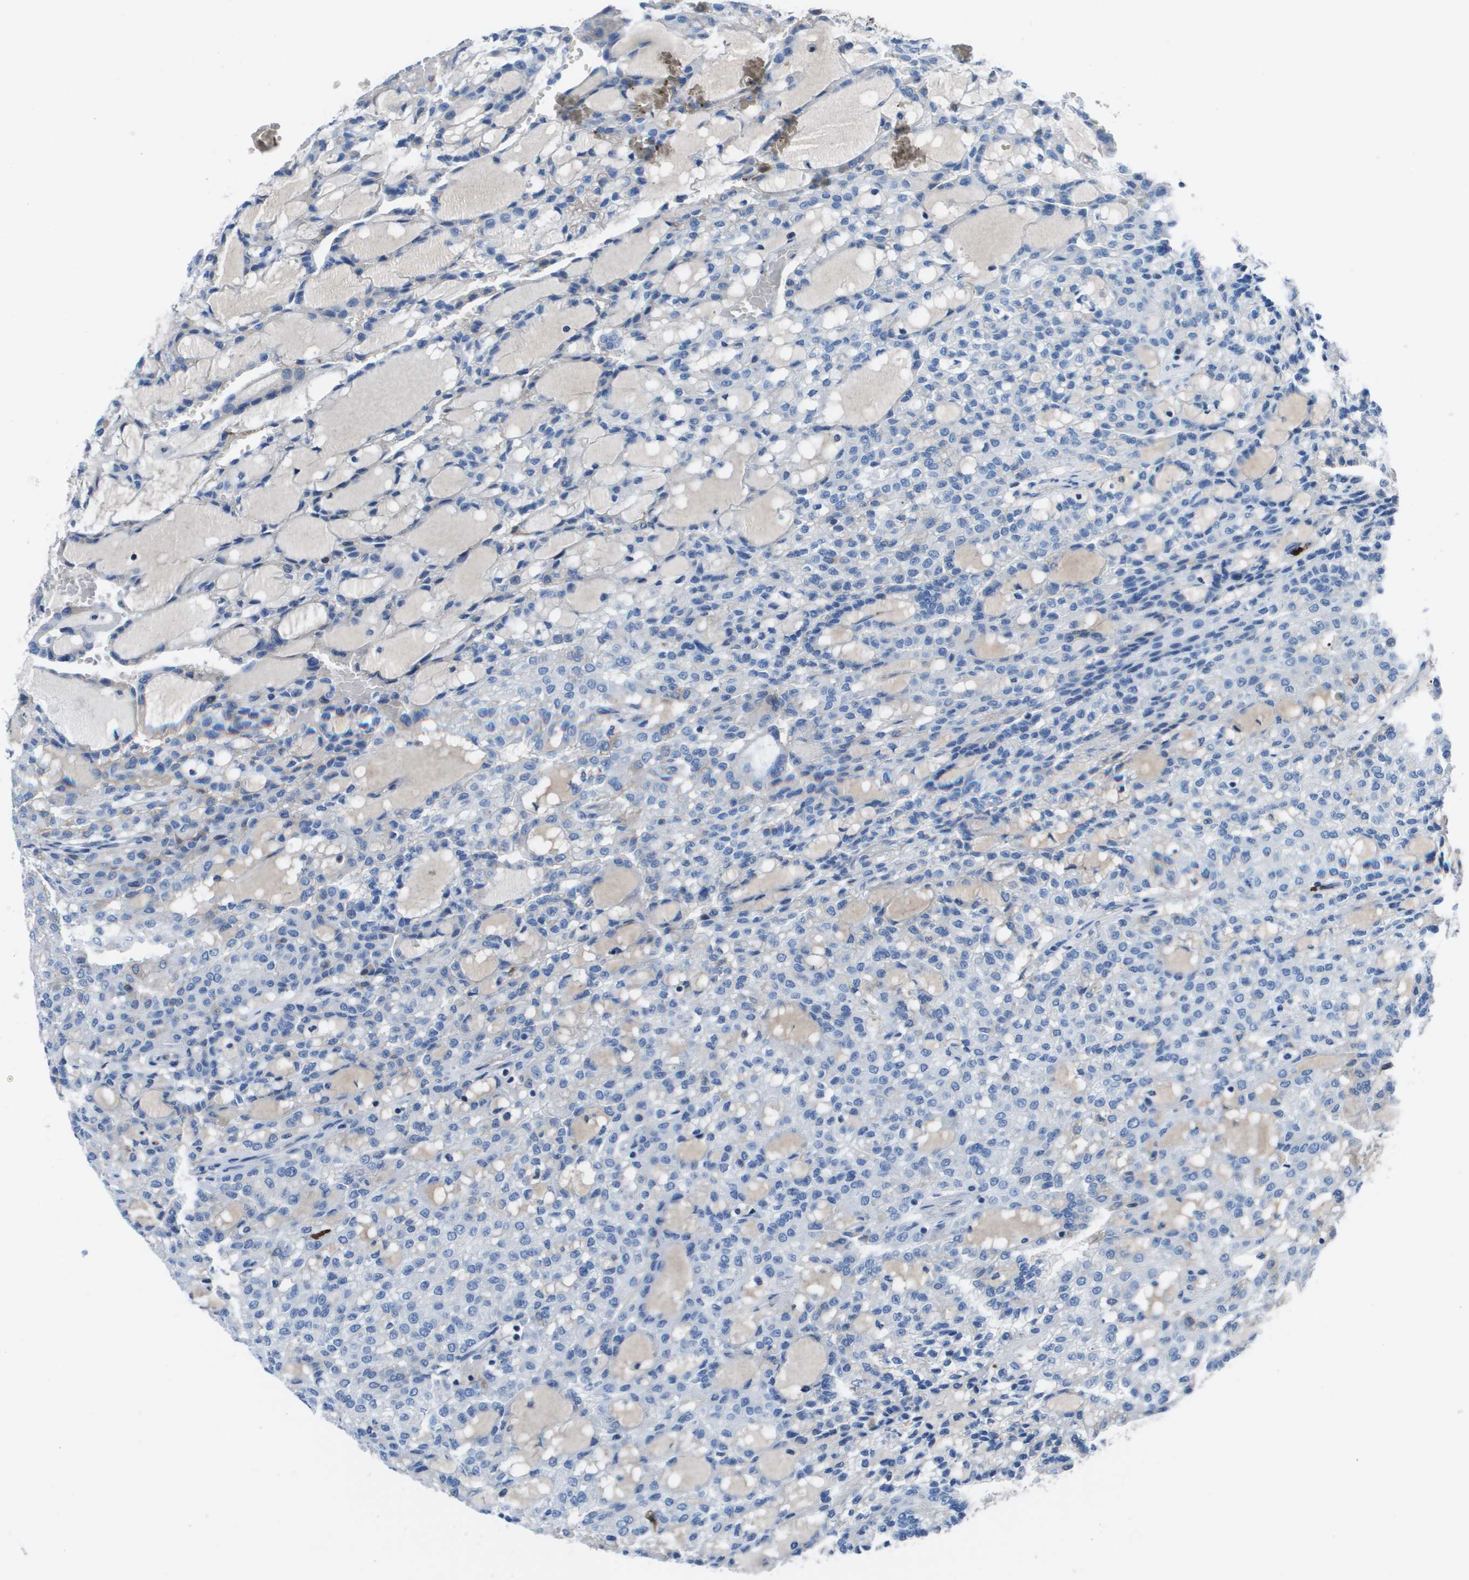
{"staining": {"intensity": "negative", "quantity": "none", "location": "none"}, "tissue": "renal cancer", "cell_type": "Tumor cells", "image_type": "cancer", "snomed": [{"axis": "morphology", "description": "Adenocarcinoma, NOS"}, {"axis": "topography", "description": "Kidney"}], "caption": "This is an immunohistochemistry histopathology image of renal adenocarcinoma. There is no staining in tumor cells.", "gene": "VTN", "patient": {"sex": "male", "age": 63}}